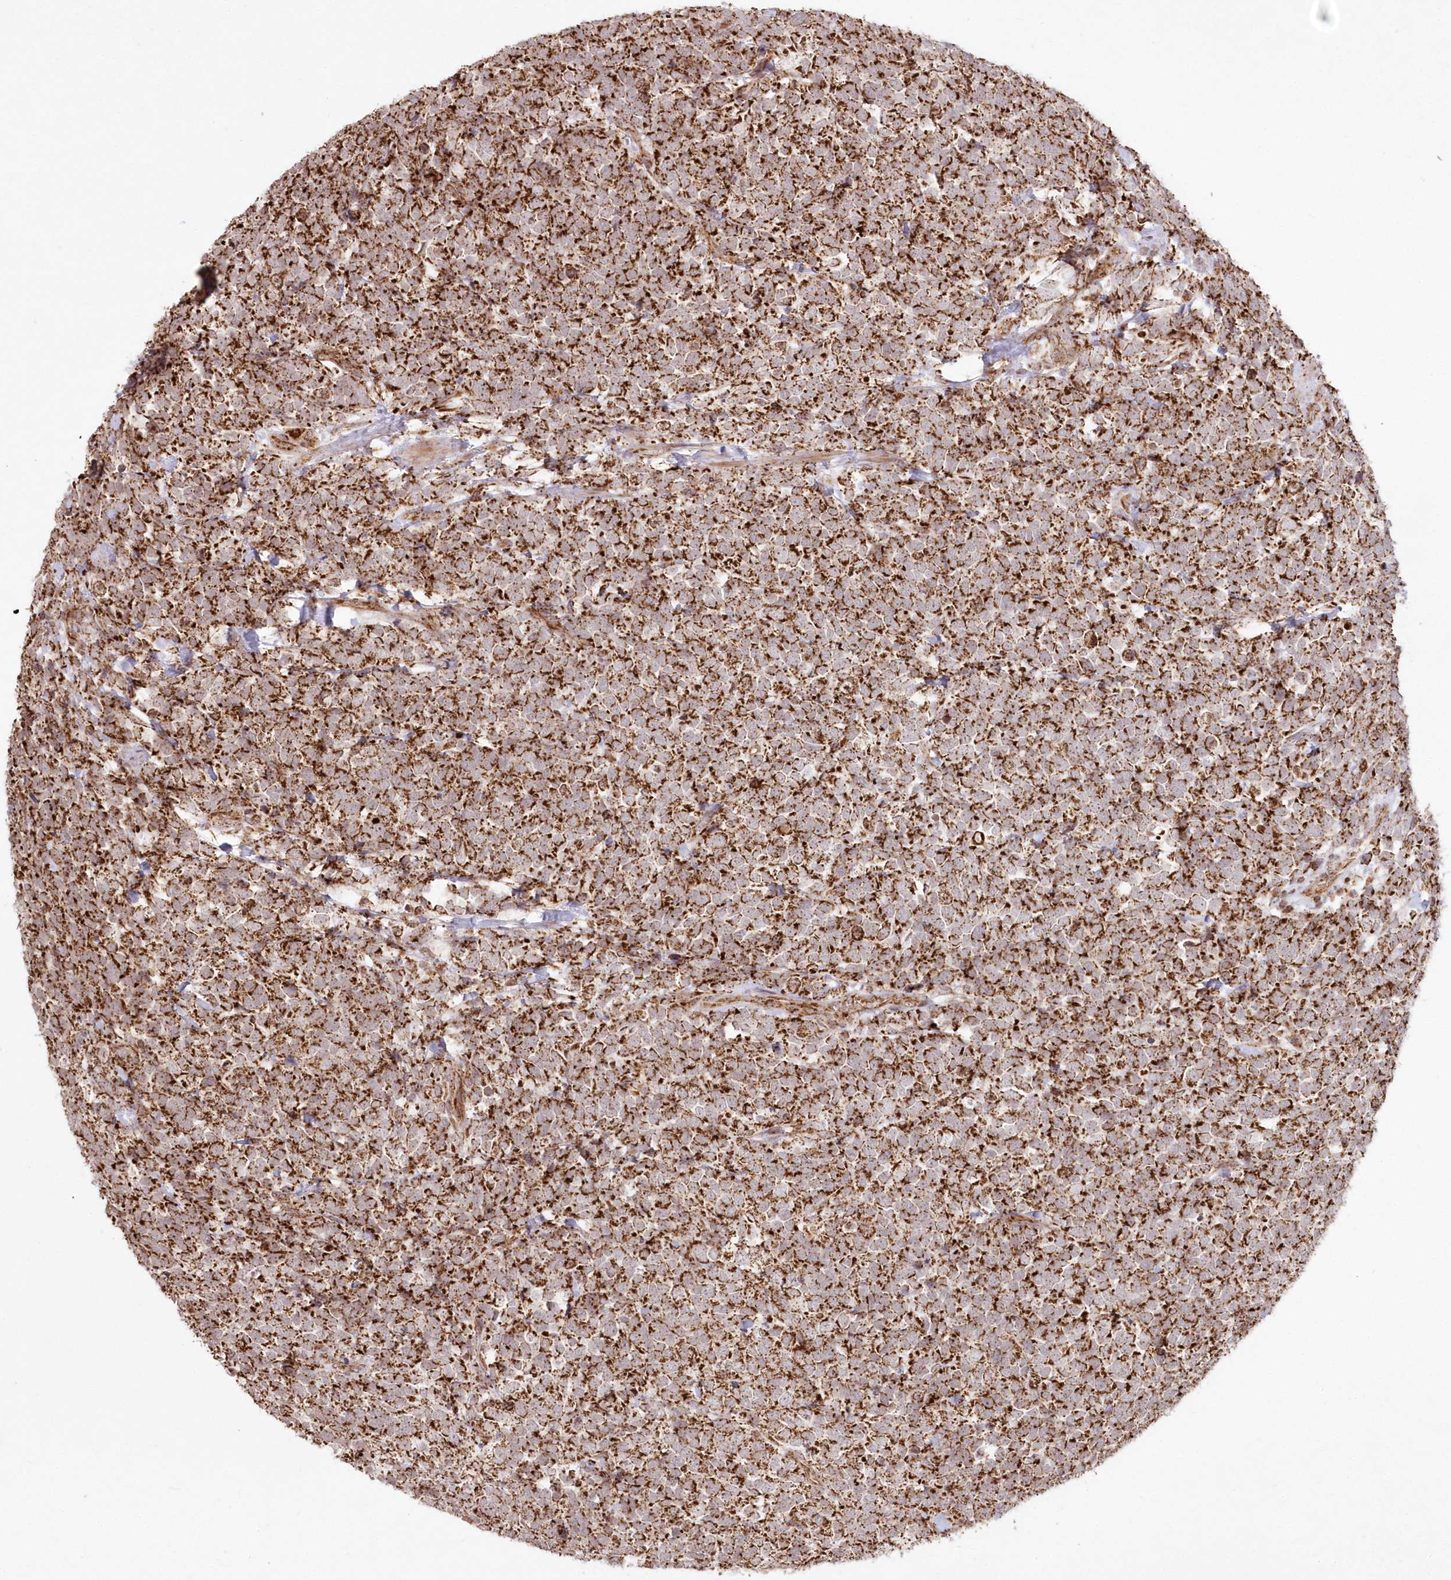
{"staining": {"intensity": "strong", "quantity": ">75%", "location": "cytoplasmic/membranous"}, "tissue": "urothelial cancer", "cell_type": "Tumor cells", "image_type": "cancer", "snomed": [{"axis": "morphology", "description": "Urothelial carcinoma, High grade"}, {"axis": "topography", "description": "Urinary bladder"}], "caption": "A brown stain highlights strong cytoplasmic/membranous positivity of a protein in human high-grade urothelial carcinoma tumor cells. Nuclei are stained in blue.", "gene": "LRPPRC", "patient": {"sex": "female", "age": 82}}